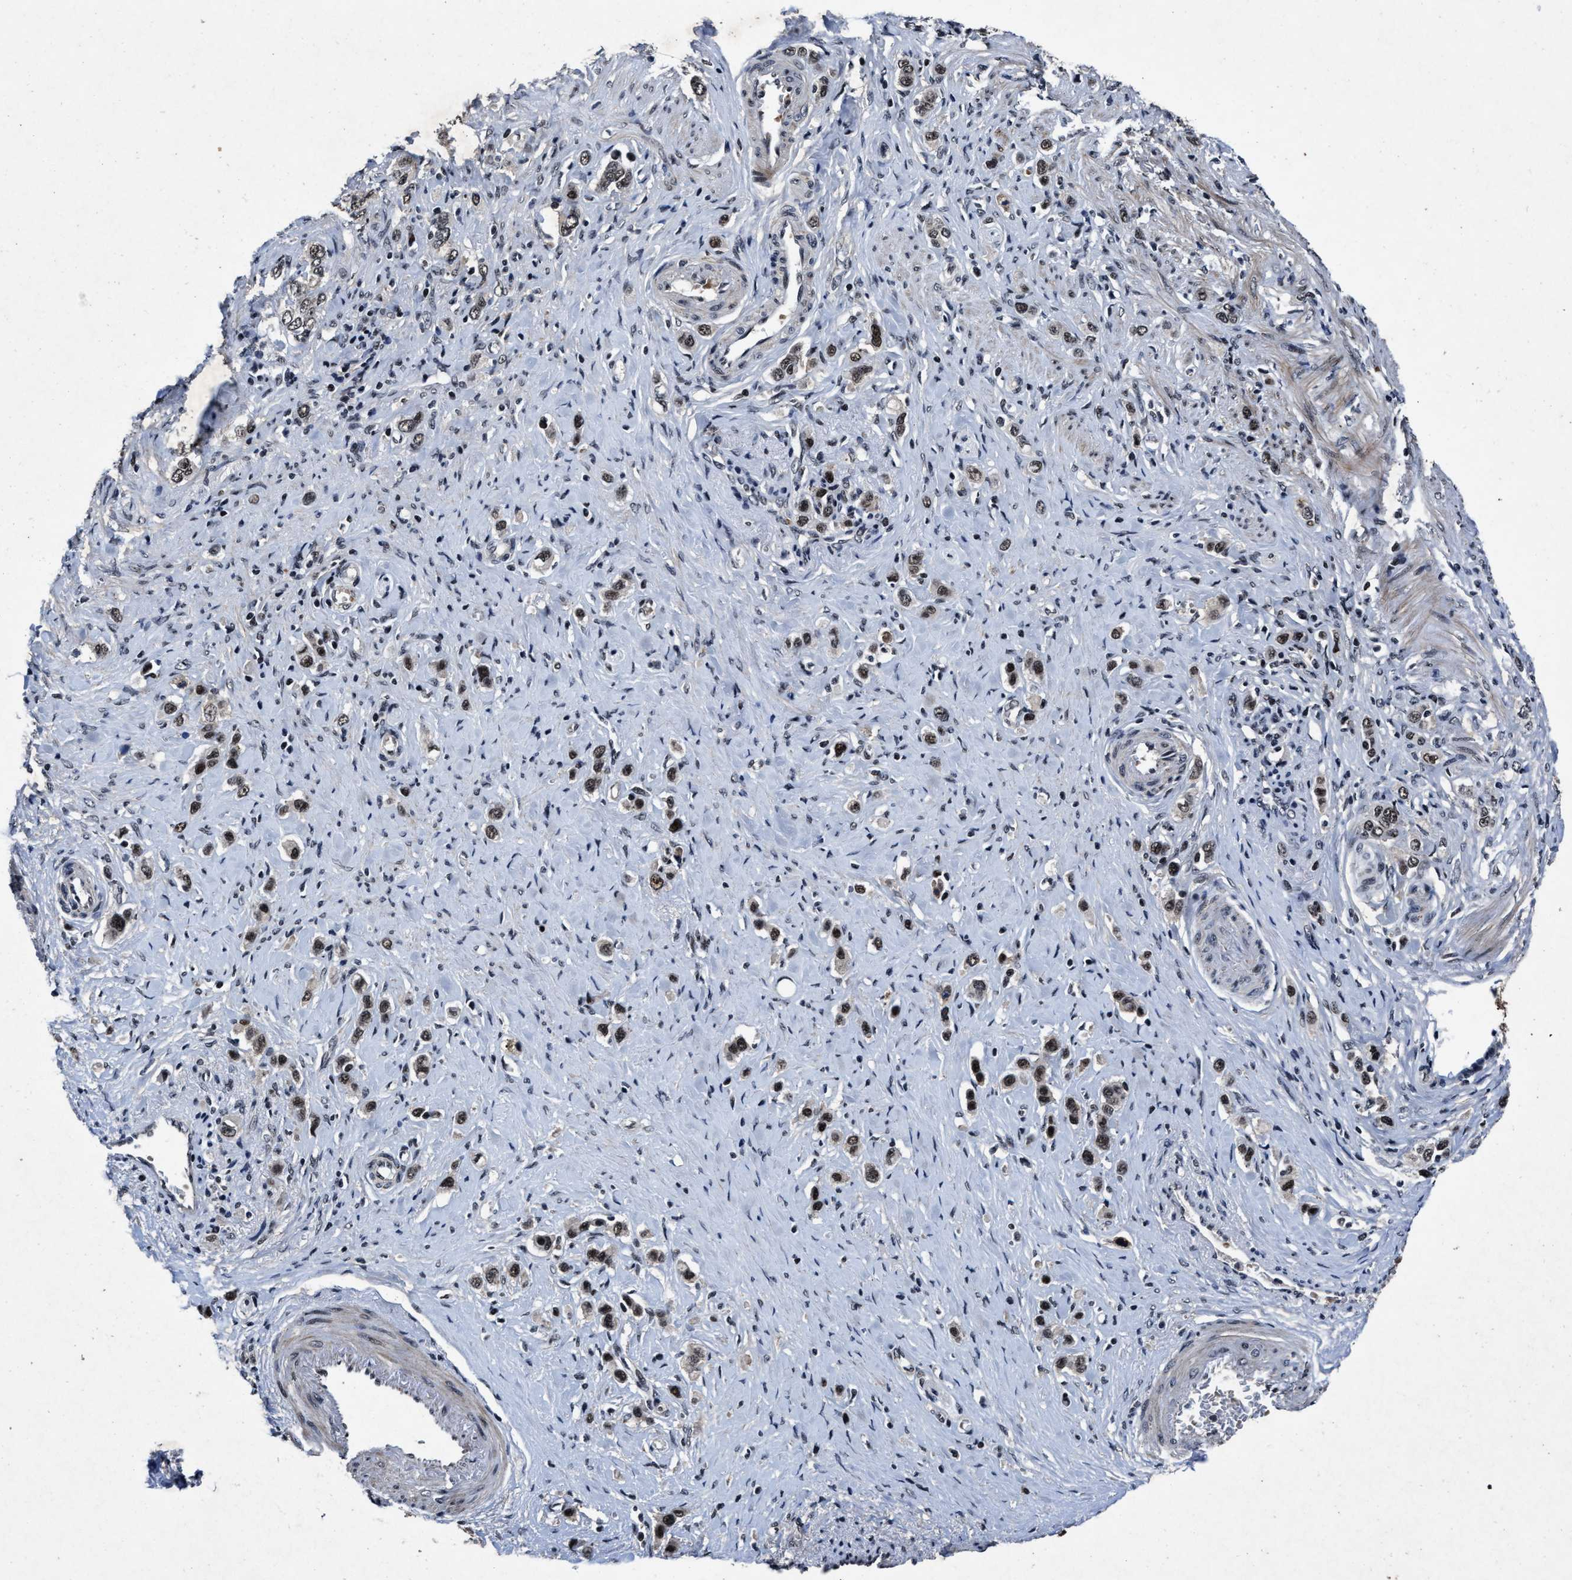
{"staining": {"intensity": "moderate", "quantity": ">75%", "location": "nuclear"}, "tissue": "stomach cancer", "cell_type": "Tumor cells", "image_type": "cancer", "snomed": [{"axis": "morphology", "description": "Adenocarcinoma, NOS"}, {"axis": "topography", "description": "Stomach"}], "caption": "This is a photomicrograph of IHC staining of stomach adenocarcinoma, which shows moderate expression in the nuclear of tumor cells.", "gene": "ZNF233", "patient": {"sex": "female", "age": 65}}